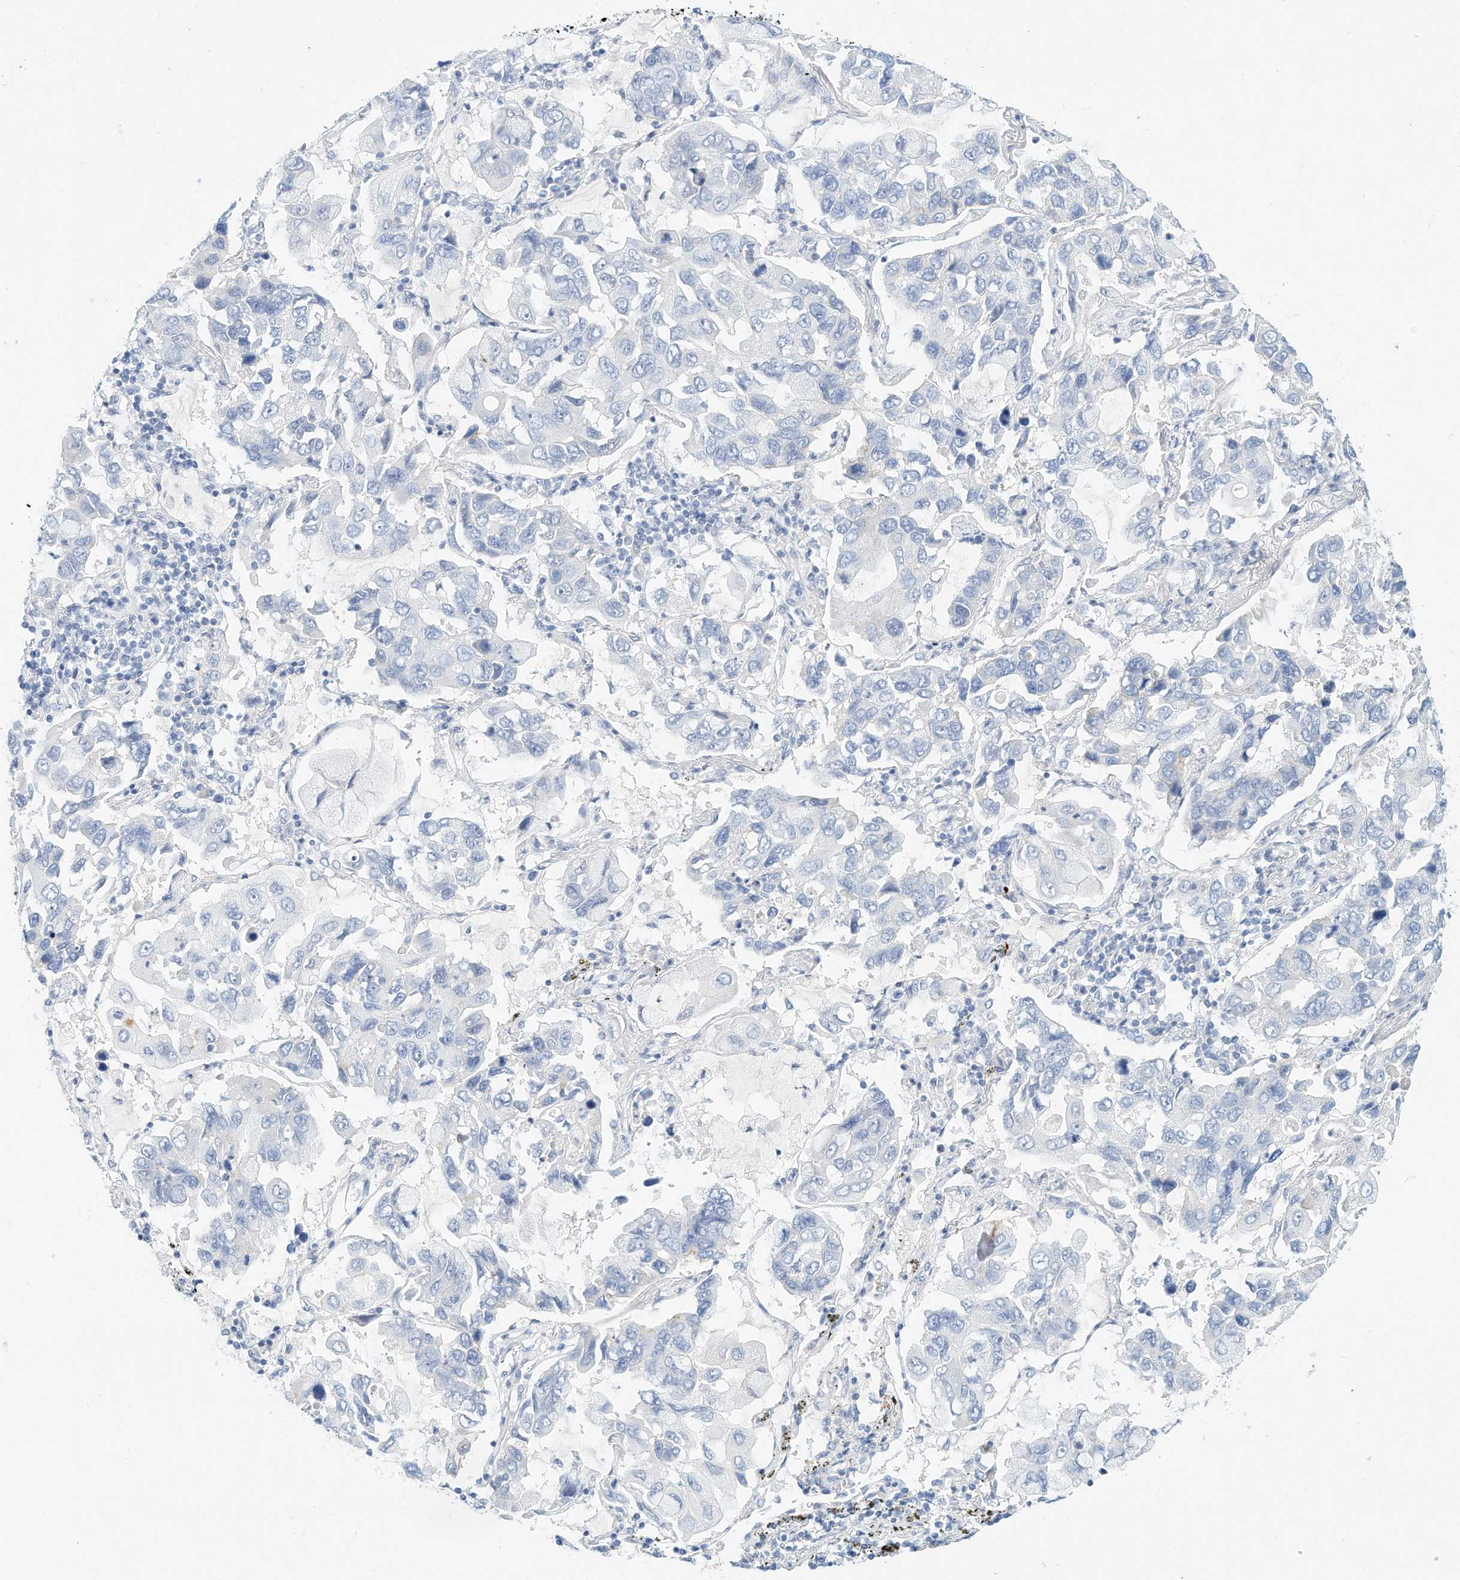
{"staining": {"intensity": "negative", "quantity": "none", "location": "none"}, "tissue": "lung cancer", "cell_type": "Tumor cells", "image_type": "cancer", "snomed": [{"axis": "morphology", "description": "Adenocarcinoma, NOS"}, {"axis": "topography", "description": "Lung"}], "caption": "This is a photomicrograph of immunohistochemistry (IHC) staining of lung cancer, which shows no expression in tumor cells.", "gene": "SPOCD1", "patient": {"sex": "male", "age": 64}}